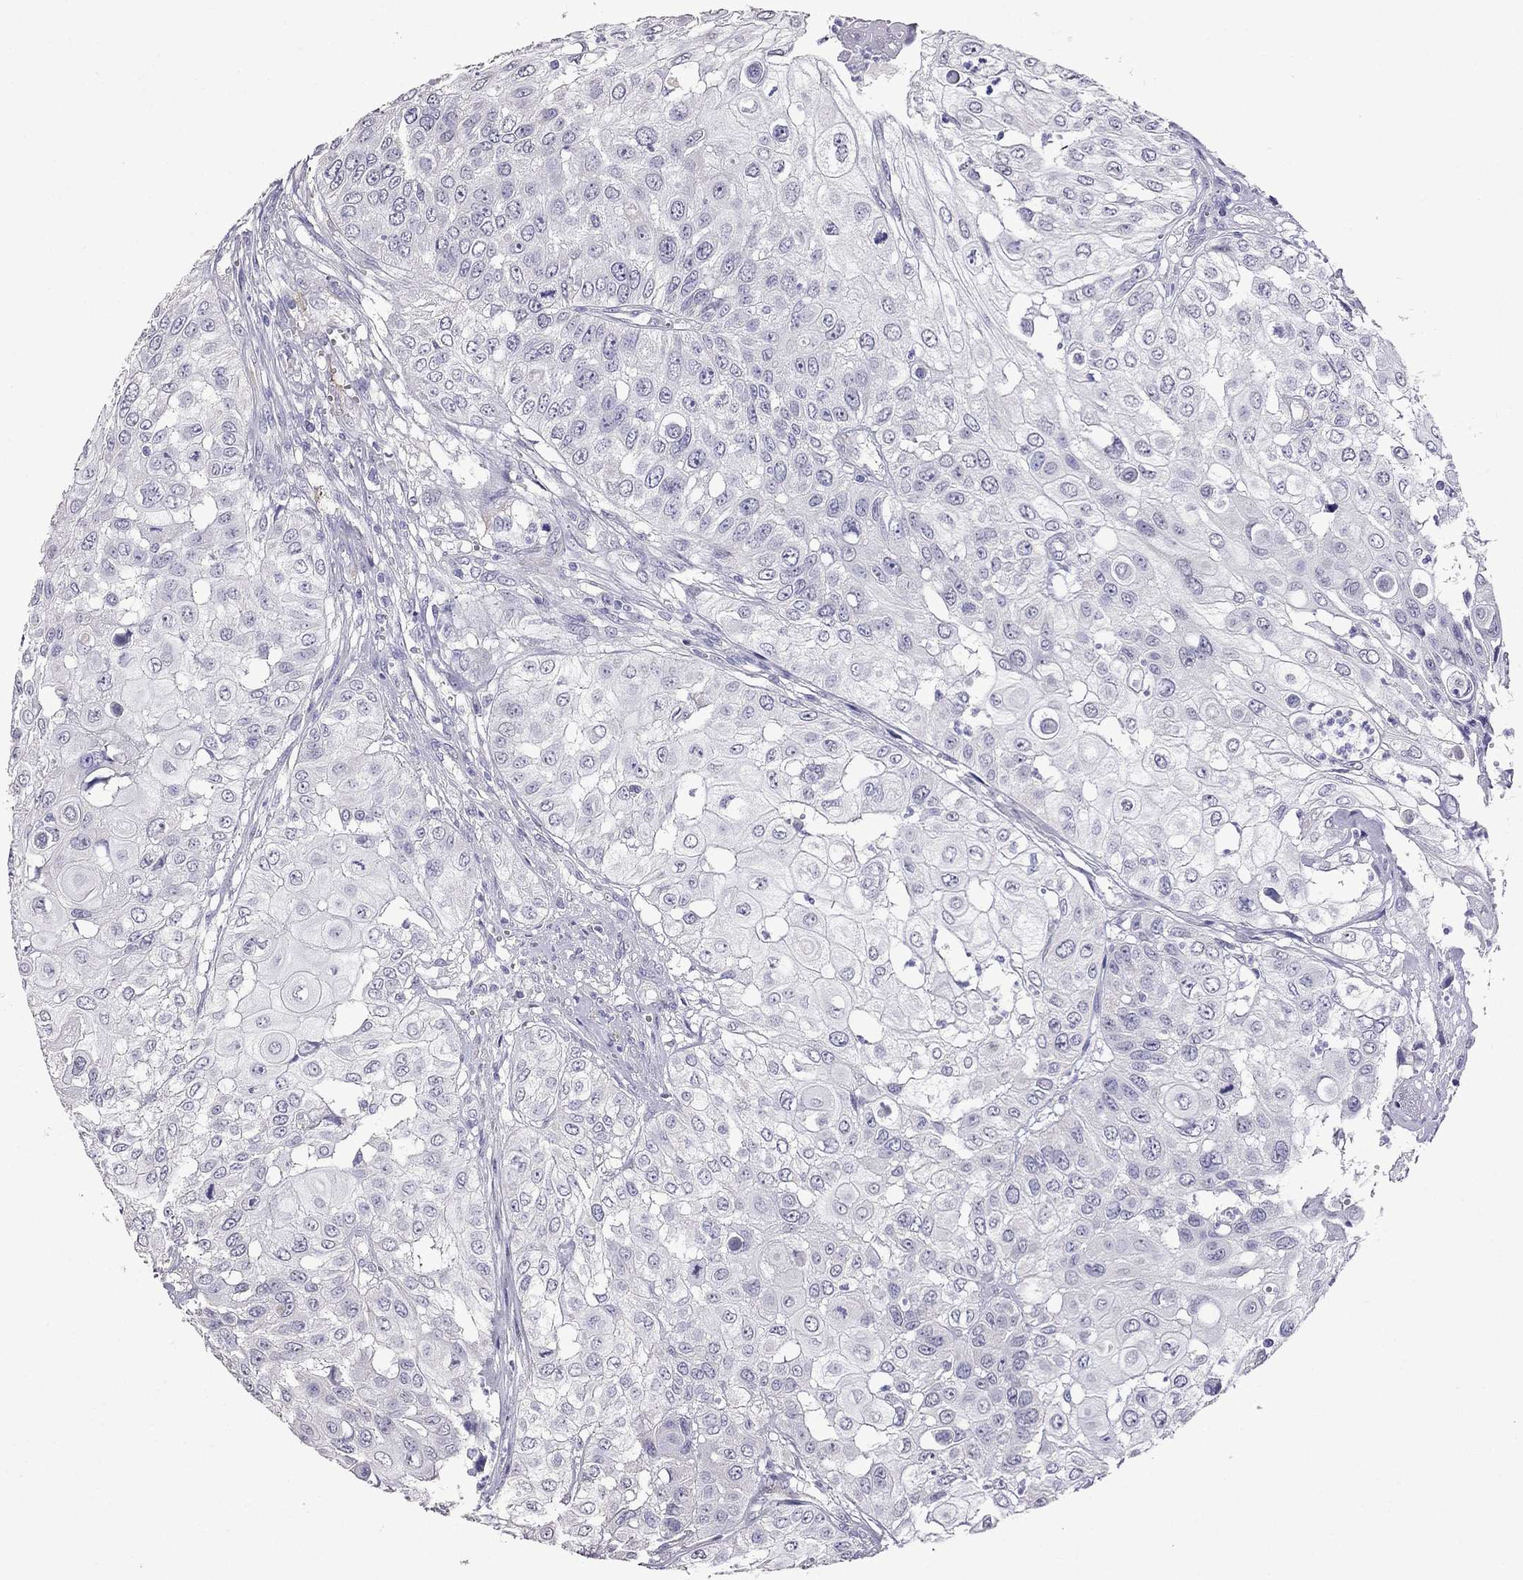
{"staining": {"intensity": "negative", "quantity": "none", "location": "none"}, "tissue": "urothelial cancer", "cell_type": "Tumor cells", "image_type": "cancer", "snomed": [{"axis": "morphology", "description": "Urothelial carcinoma, High grade"}, {"axis": "topography", "description": "Urinary bladder"}], "caption": "A high-resolution photomicrograph shows IHC staining of urothelial cancer, which demonstrates no significant positivity in tumor cells.", "gene": "AK5", "patient": {"sex": "female", "age": 79}}